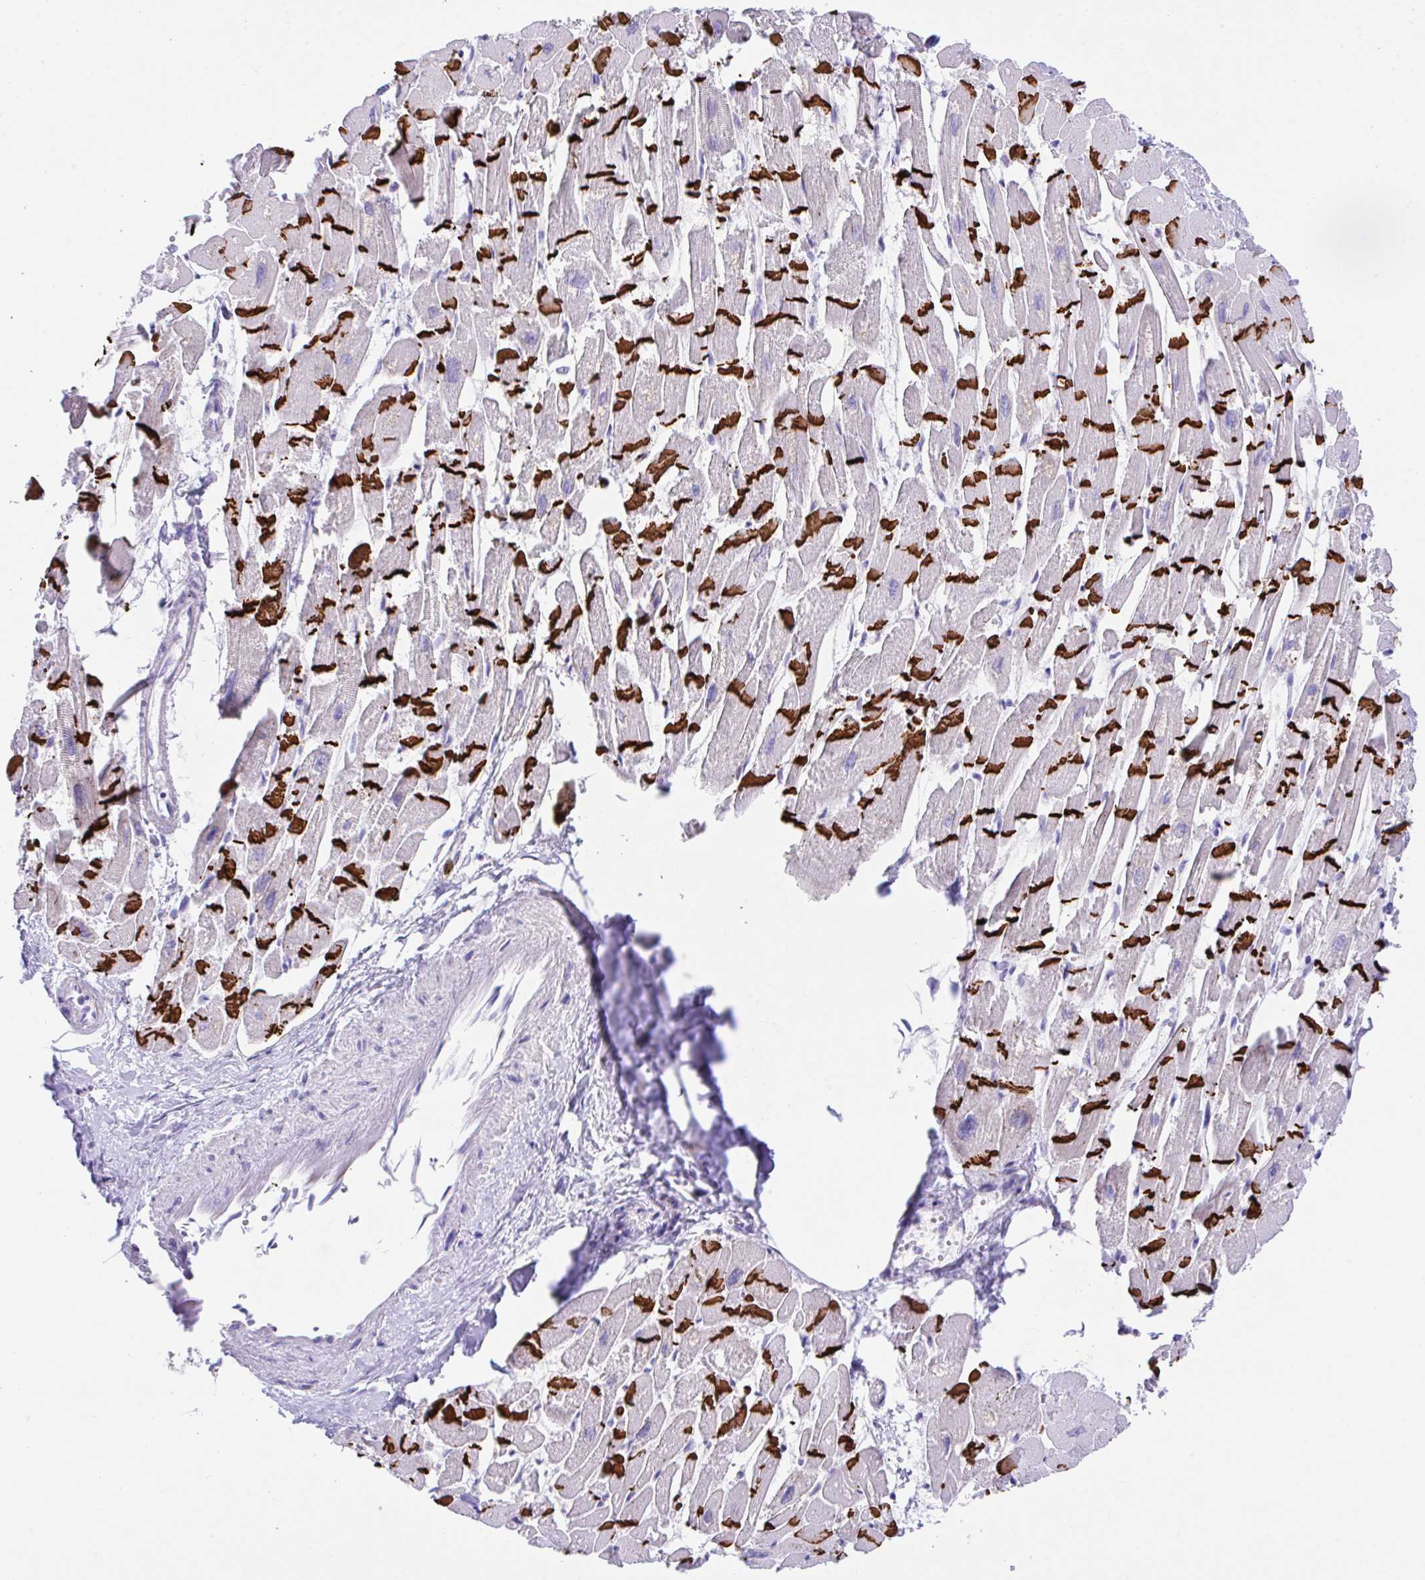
{"staining": {"intensity": "strong", "quantity": ">75%", "location": "cytoplasmic/membranous"}, "tissue": "heart muscle", "cell_type": "Cardiomyocytes", "image_type": "normal", "snomed": [{"axis": "morphology", "description": "Normal tissue, NOS"}, {"axis": "topography", "description": "Heart"}], "caption": "Immunohistochemistry of normal human heart muscle shows high levels of strong cytoplasmic/membranous staining in about >75% of cardiomyocytes. The protein is stained brown, and the nuclei are stained in blue (DAB IHC with brightfield microscopy, high magnification).", "gene": "SLC16A6", "patient": {"sex": "male", "age": 54}}